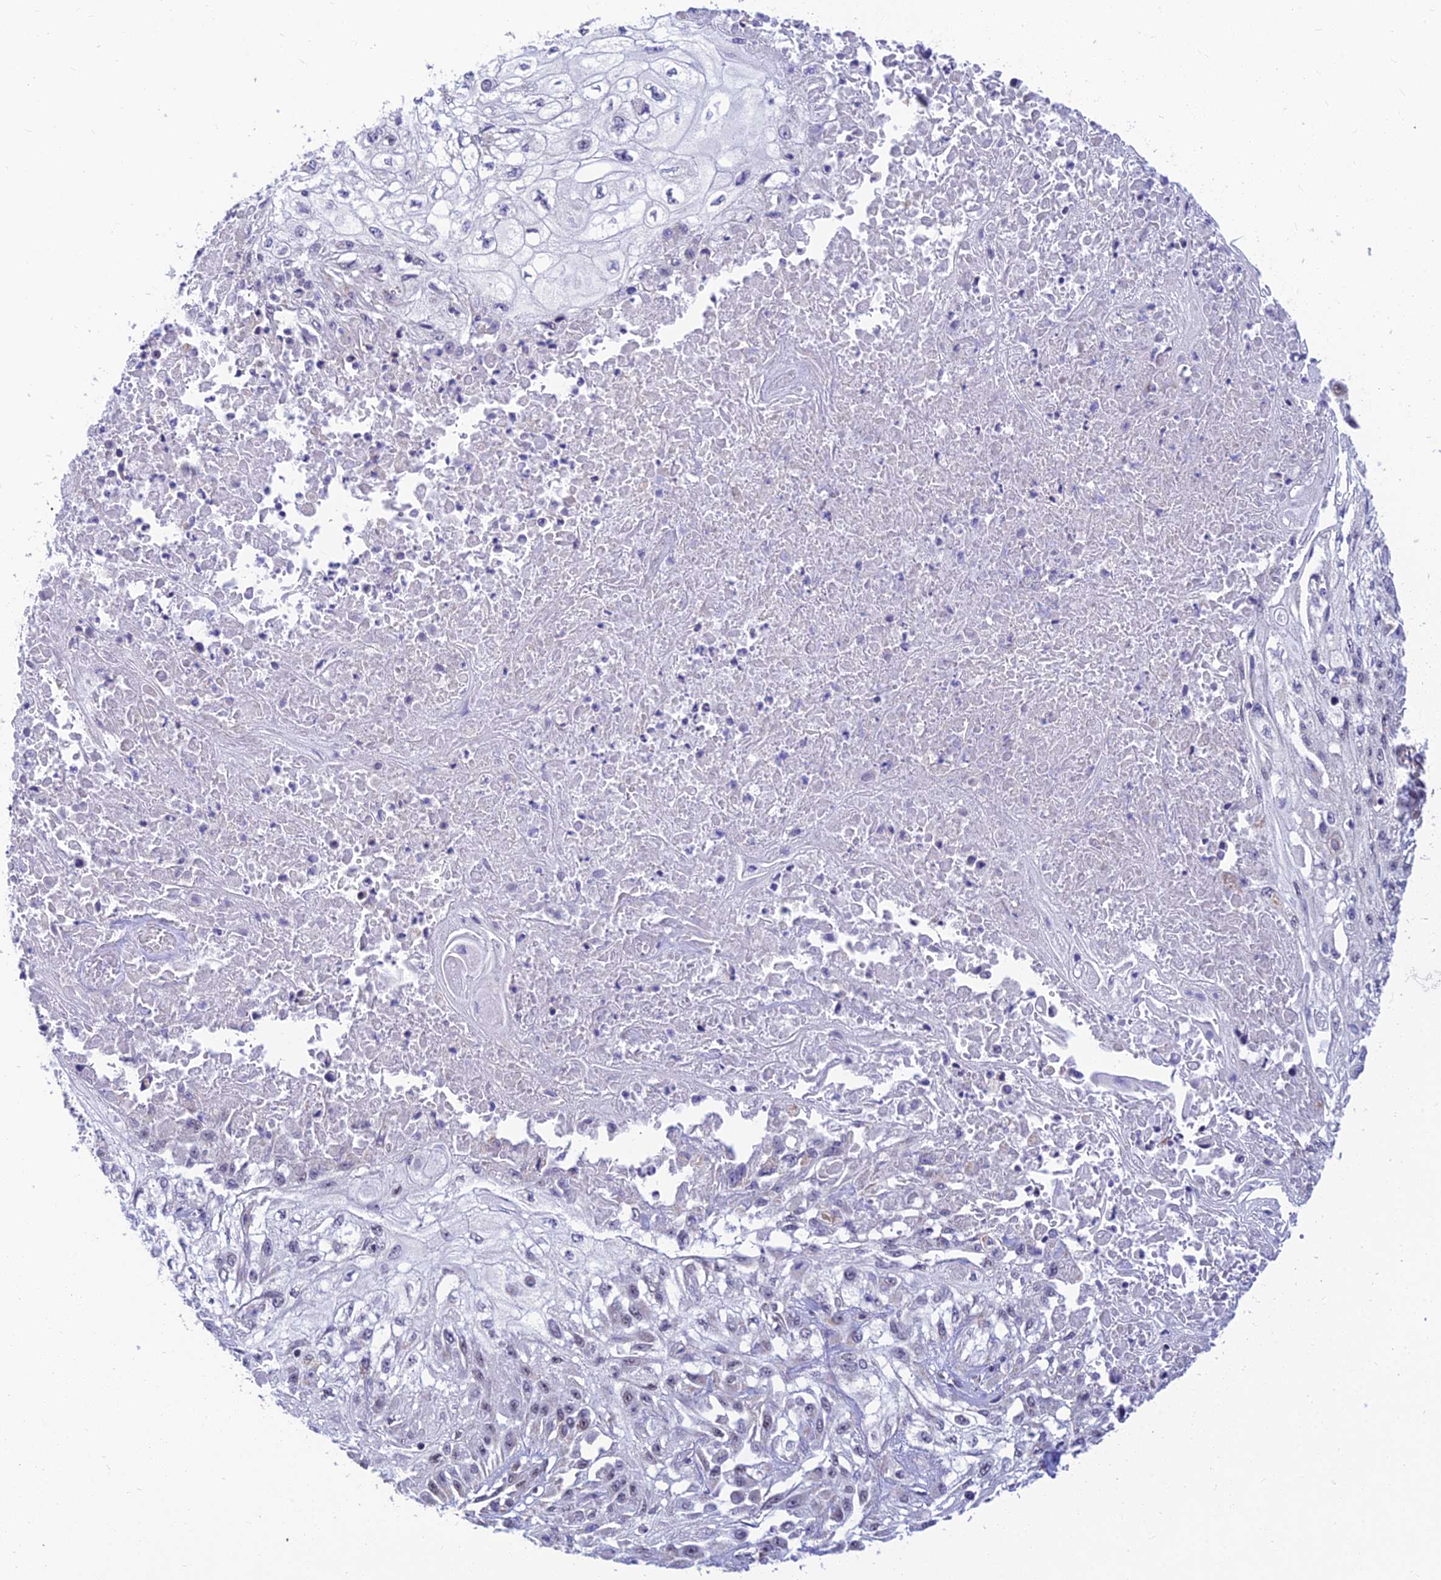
{"staining": {"intensity": "negative", "quantity": "none", "location": "none"}, "tissue": "skin cancer", "cell_type": "Tumor cells", "image_type": "cancer", "snomed": [{"axis": "morphology", "description": "Squamous cell carcinoma, NOS"}, {"axis": "morphology", "description": "Squamous cell carcinoma, metastatic, NOS"}, {"axis": "topography", "description": "Skin"}, {"axis": "topography", "description": "Lymph node"}], "caption": "Image shows no significant protein staining in tumor cells of skin cancer (squamous cell carcinoma). (DAB (3,3'-diaminobenzidine) immunohistochemistry visualized using brightfield microscopy, high magnification).", "gene": "C2orf49", "patient": {"sex": "male", "age": 75}}